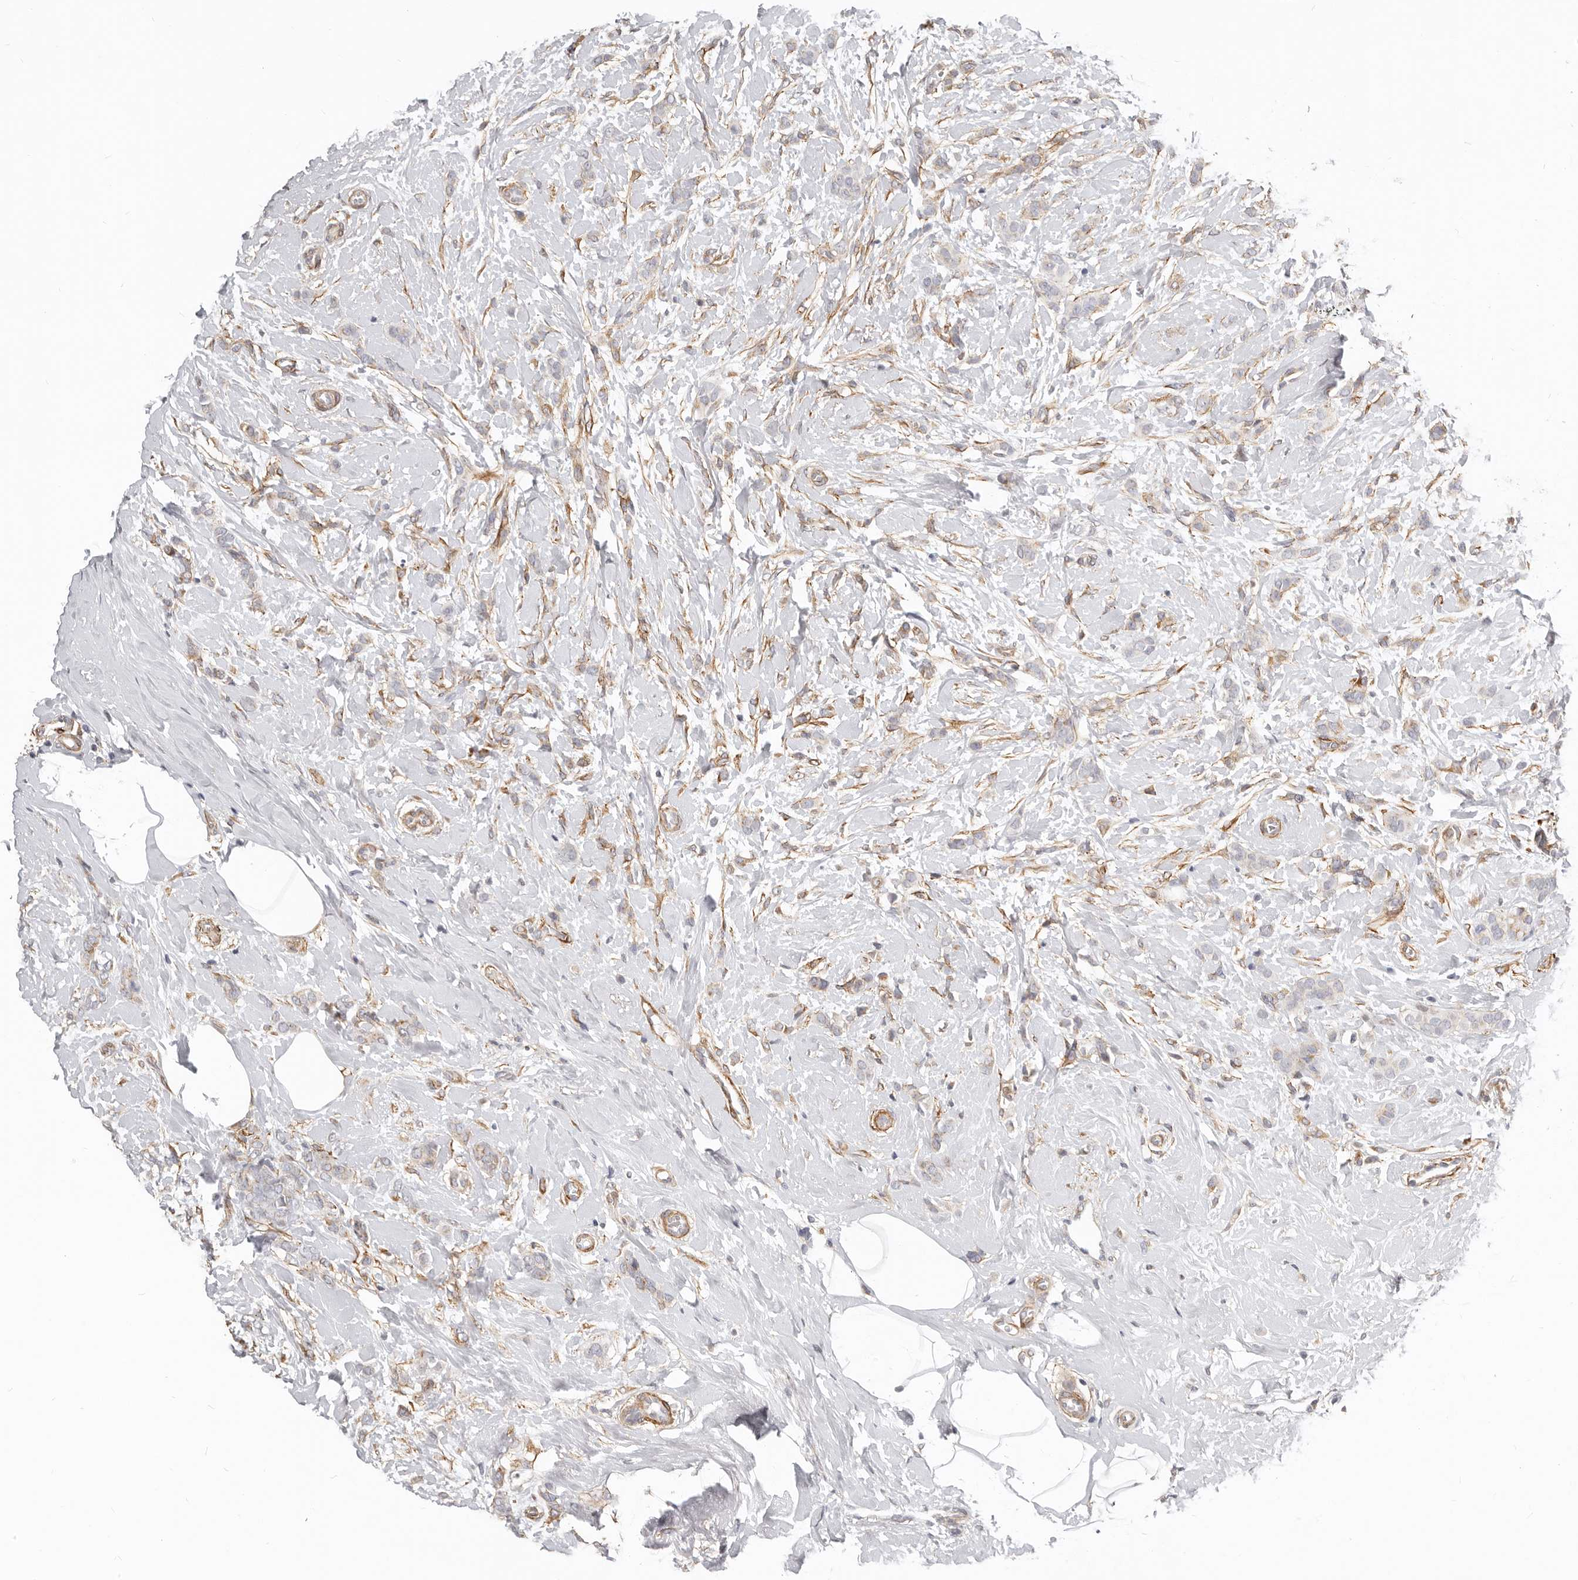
{"staining": {"intensity": "weak", "quantity": "<25%", "location": "cytoplasmic/membranous"}, "tissue": "breast cancer", "cell_type": "Tumor cells", "image_type": "cancer", "snomed": [{"axis": "morphology", "description": "Lobular carcinoma, in situ"}, {"axis": "morphology", "description": "Lobular carcinoma"}, {"axis": "topography", "description": "Breast"}], "caption": "A high-resolution histopathology image shows IHC staining of breast lobular carcinoma, which demonstrates no significant positivity in tumor cells.", "gene": "RABAC1", "patient": {"sex": "female", "age": 41}}